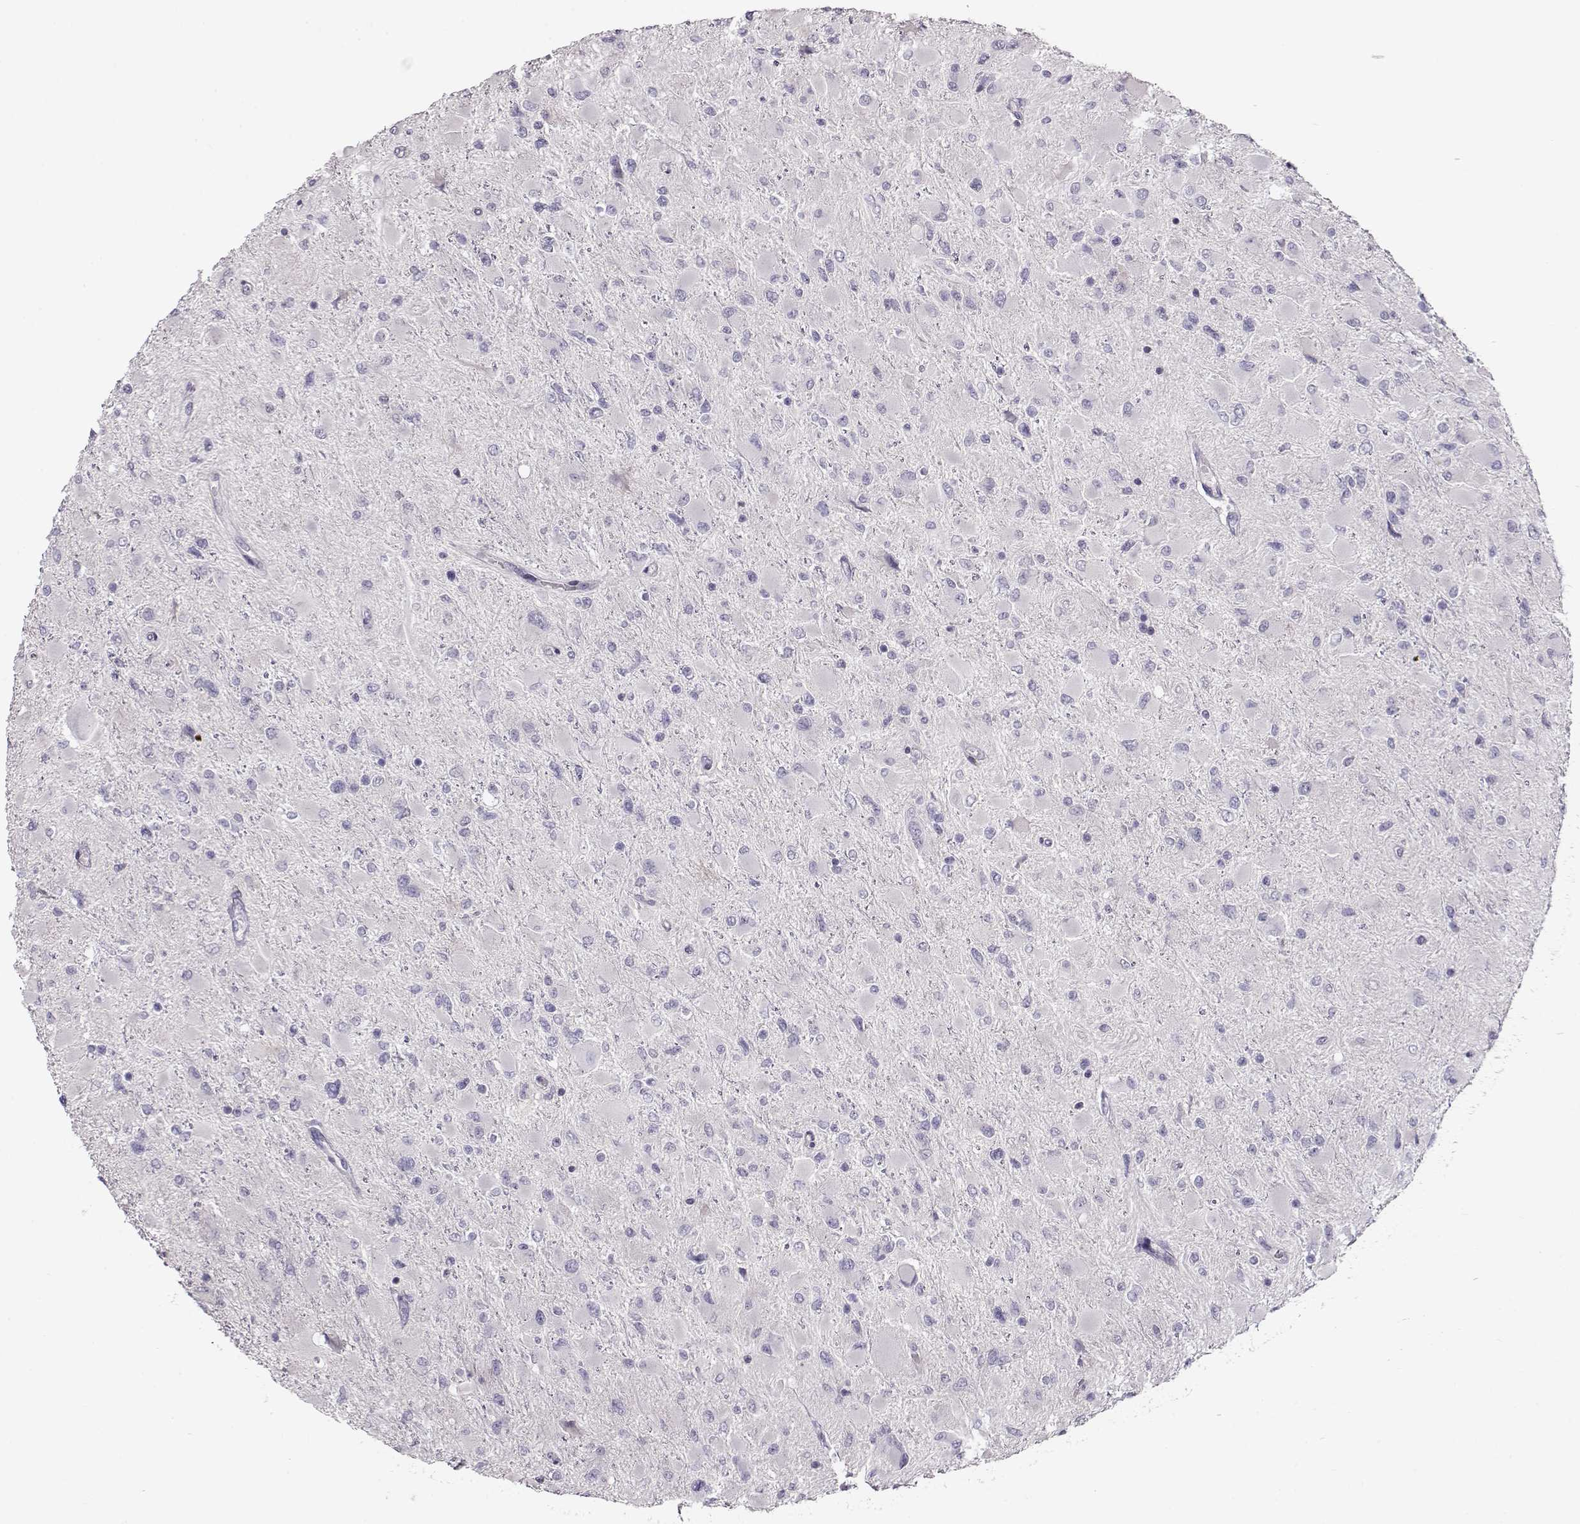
{"staining": {"intensity": "negative", "quantity": "none", "location": "none"}, "tissue": "glioma", "cell_type": "Tumor cells", "image_type": "cancer", "snomed": [{"axis": "morphology", "description": "Glioma, malignant, High grade"}, {"axis": "topography", "description": "Cerebral cortex"}], "caption": "An image of human high-grade glioma (malignant) is negative for staining in tumor cells.", "gene": "GRK1", "patient": {"sex": "female", "age": 36}}